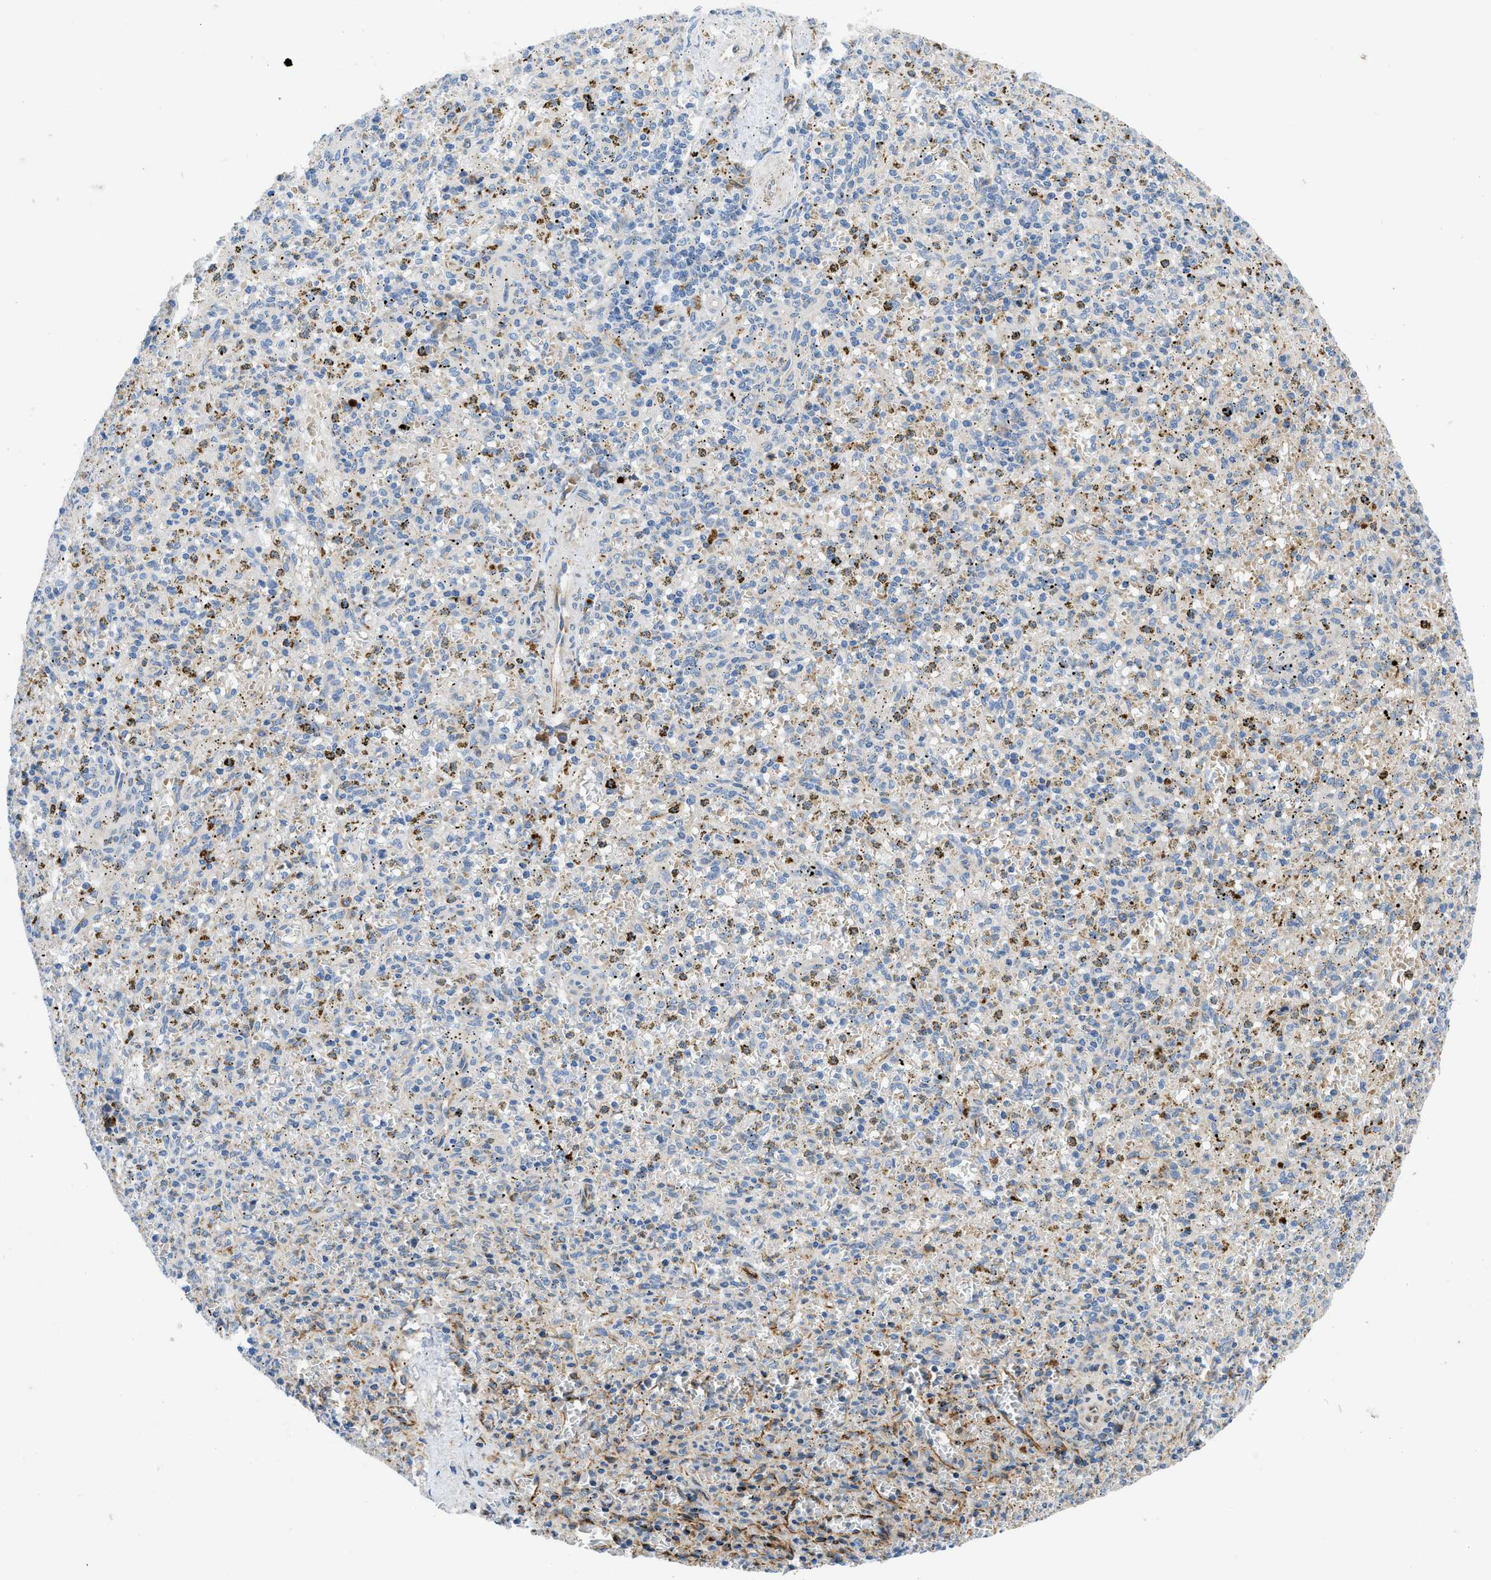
{"staining": {"intensity": "negative", "quantity": "none", "location": "none"}, "tissue": "spleen", "cell_type": "Cells in red pulp", "image_type": "normal", "snomed": [{"axis": "morphology", "description": "Normal tissue, NOS"}, {"axis": "topography", "description": "Spleen"}], "caption": "Cells in red pulp are negative for protein expression in unremarkable human spleen. Brightfield microscopy of IHC stained with DAB (3,3'-diaminobenzidine) (brown) and hematoxylin (blue), captured at high magnification.", "gene": "TMEM248", "patient": {"sex": "male", "age": 72}}